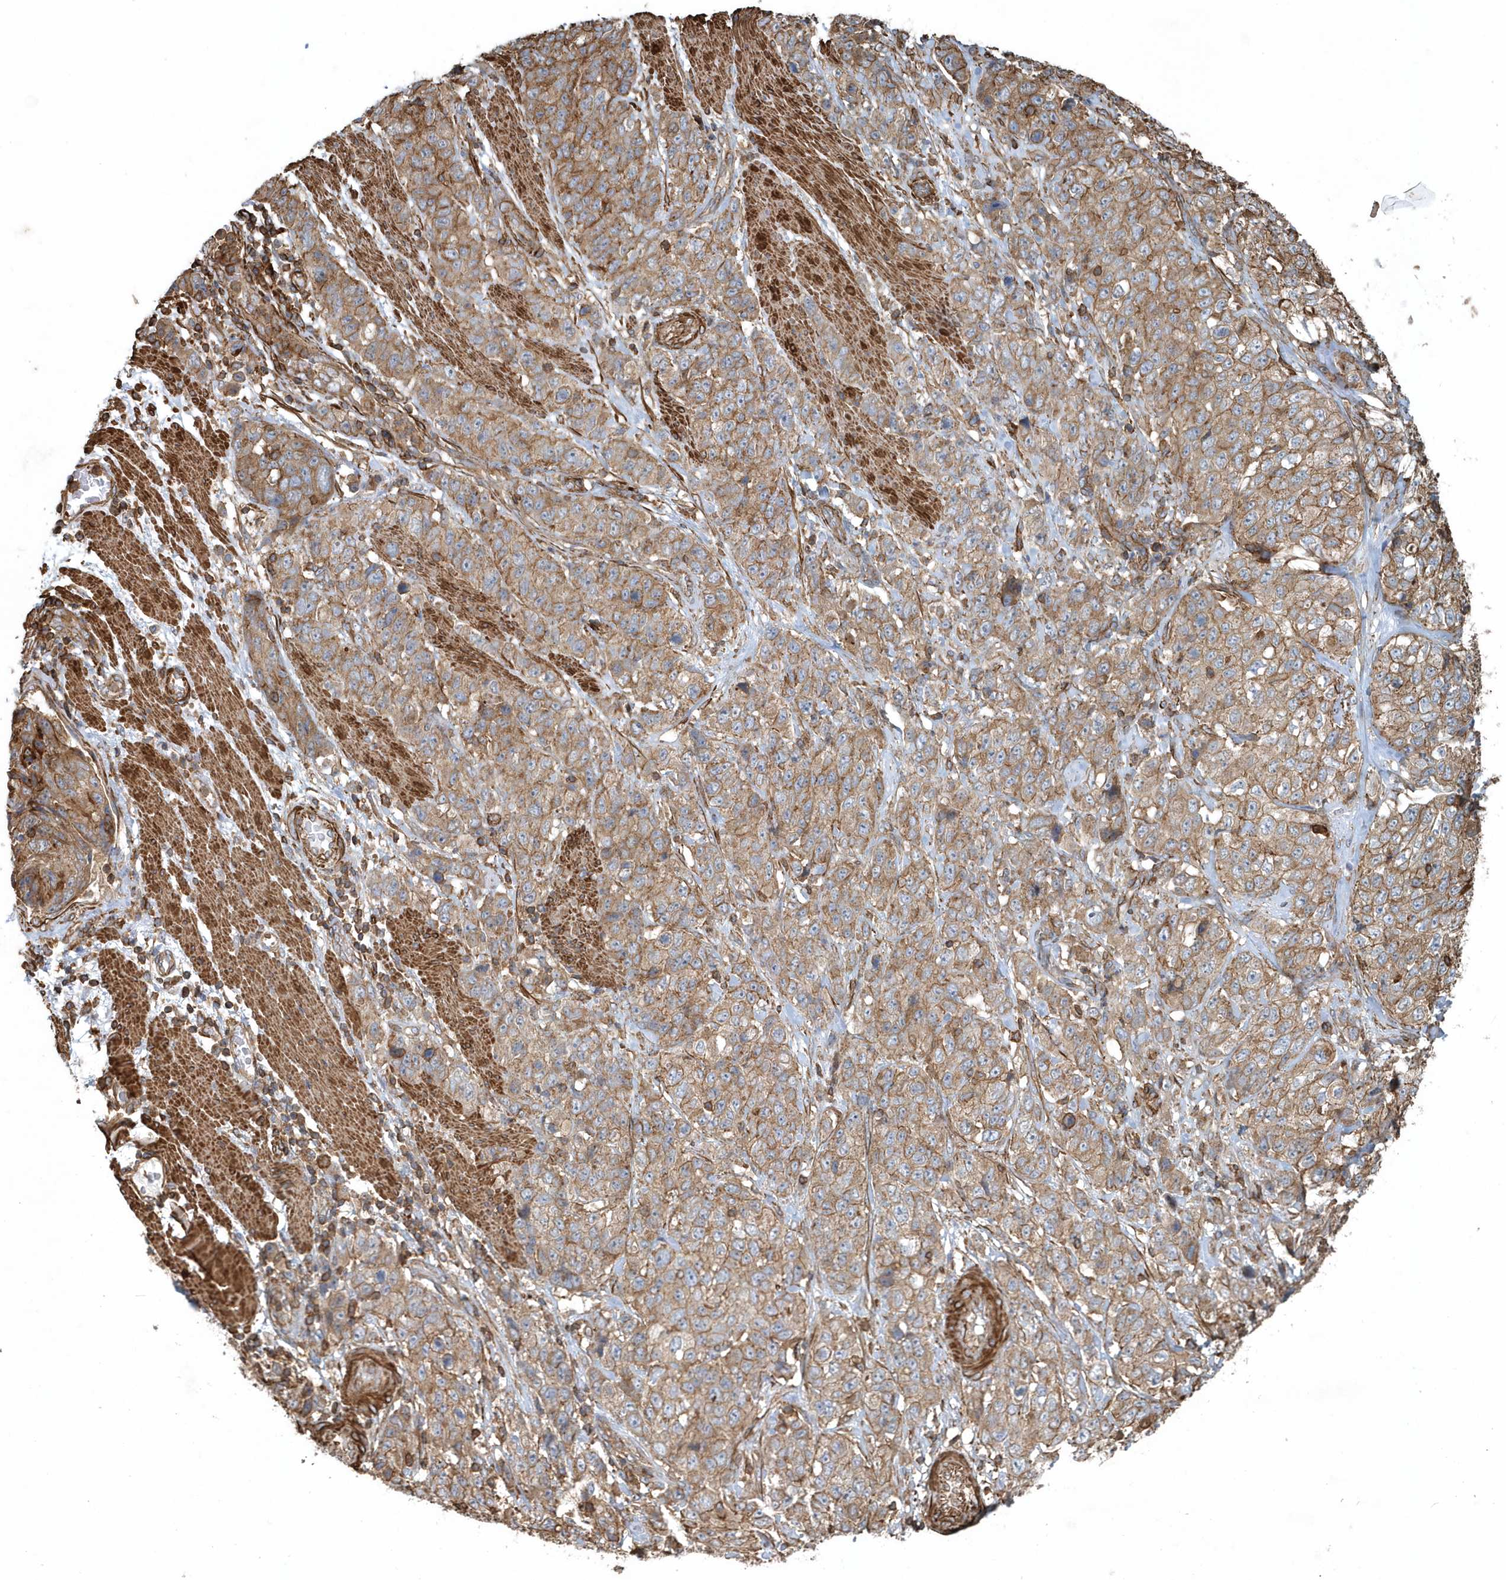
{"staining": {"intensity": "moderate", "quantity": ">75%", "location": "cytoplasmic/membranous"}, "tissue": "stomach cancer", "cell_type": "Tumor cells", "image_type": "cancer", "snomed": [{"axis": "morphology", "description": "Adenocarcinoma, NOS"}, {"axis": "topography", "description": "Stomach"}], "caption": "Immunohistochemistry (IHC) image of stomach cancer (adenocarcinoma) stained for a protein (brown), which displays medium levels of moderate cytoplasmic/membranous expression in about >75% of tumor cells.", "gene": "MMUT", "patient": {"sex": "male", "age": 48}}